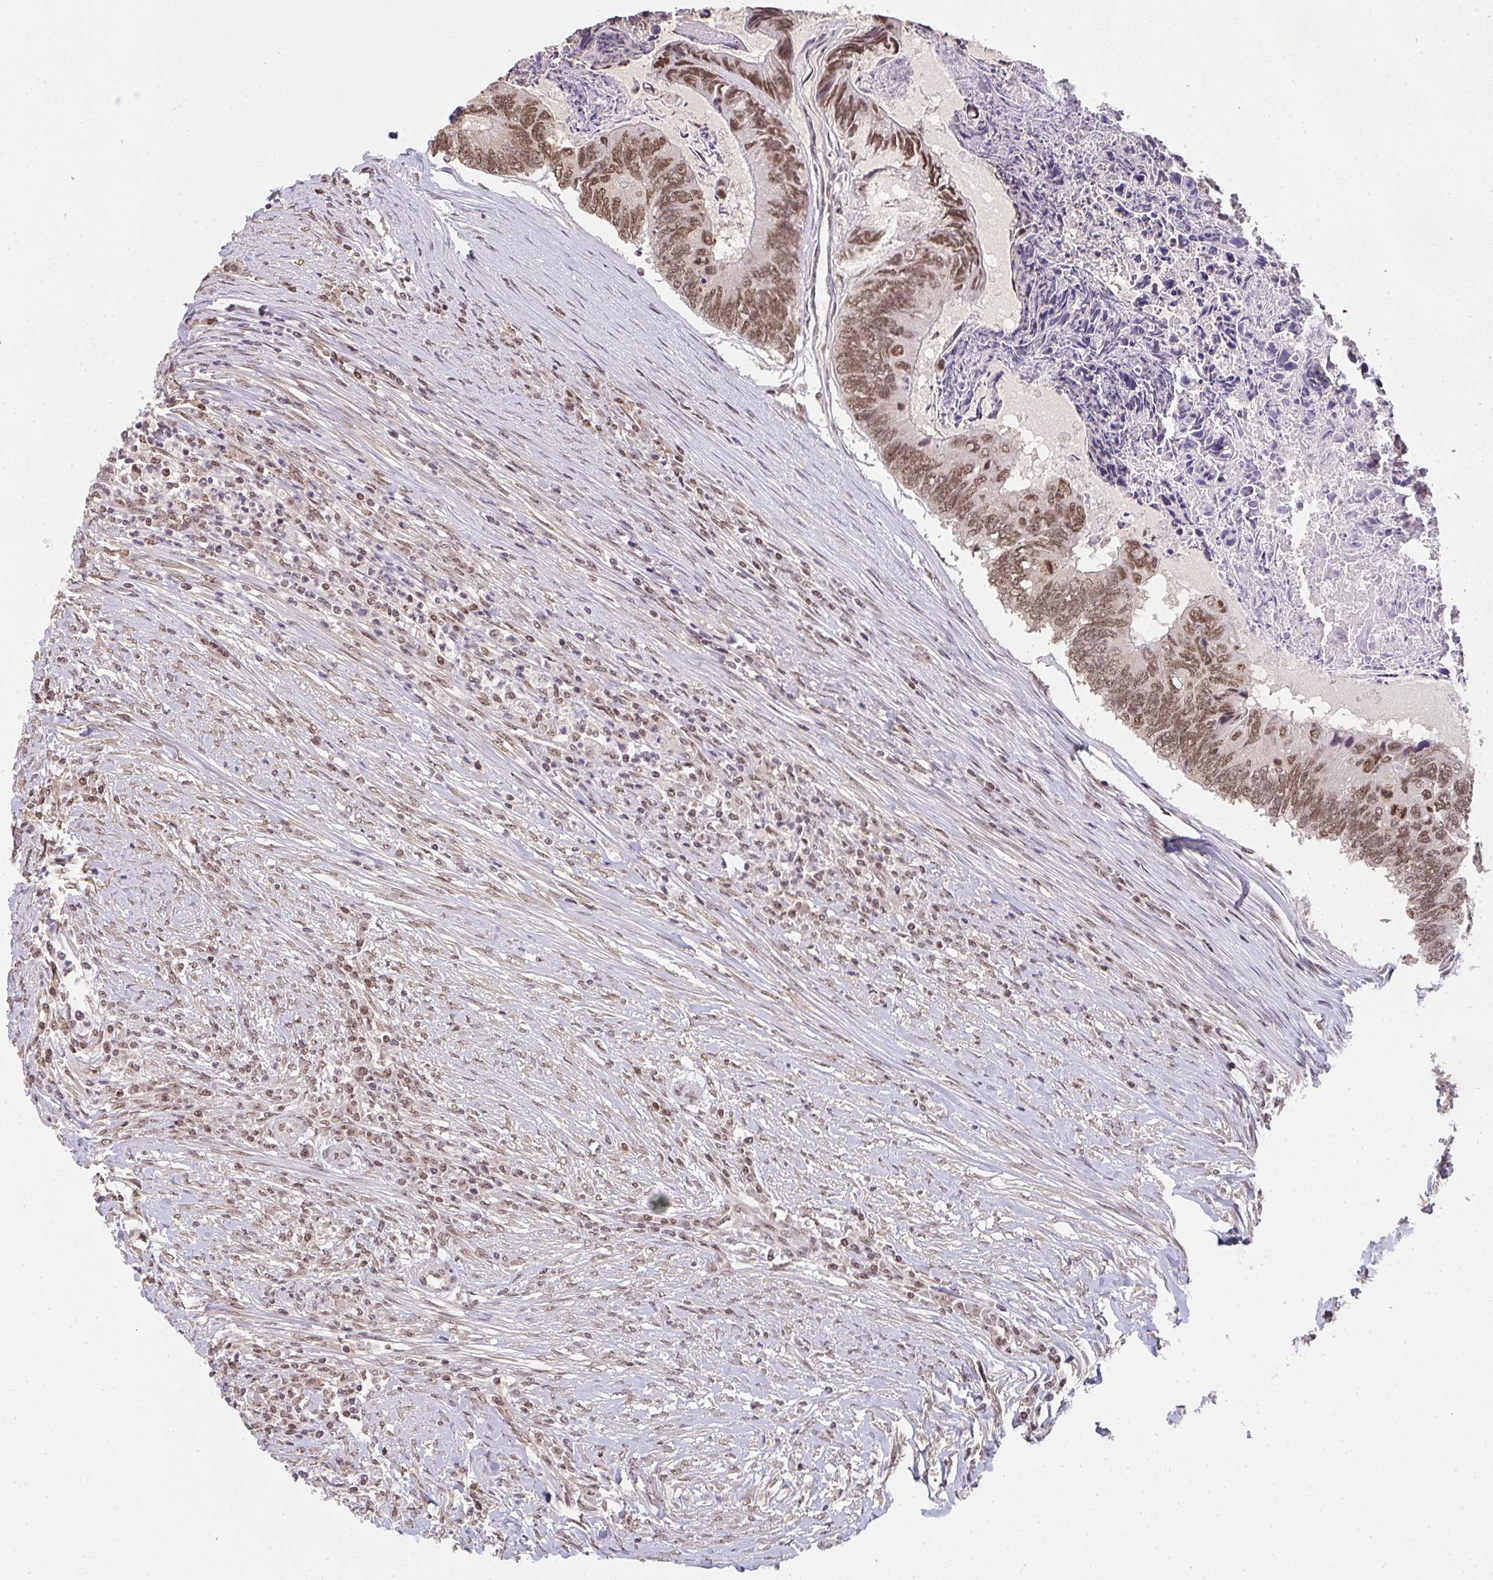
{"staining": {"intensity": "moderate", "quantity": ">75%", "location": "nuclear"}, "tissue": "colorectal cancer", "cell_type": "Tumor cells", "image_type": "cancer", "snomed": [{"axis": "morphology", "description": "Adenocarcinoma, NOS"}, {"axis": "topography", "description": "Colon"}], "caption": "Immunohistochemical staining of human colorectal cancer (adenocarcinoma) exhibits medium levels of moderate nuclear staining in about >75% of tumor cells.", "gene": "DKC1", "patient": {"sex": "female", "age": 67}}